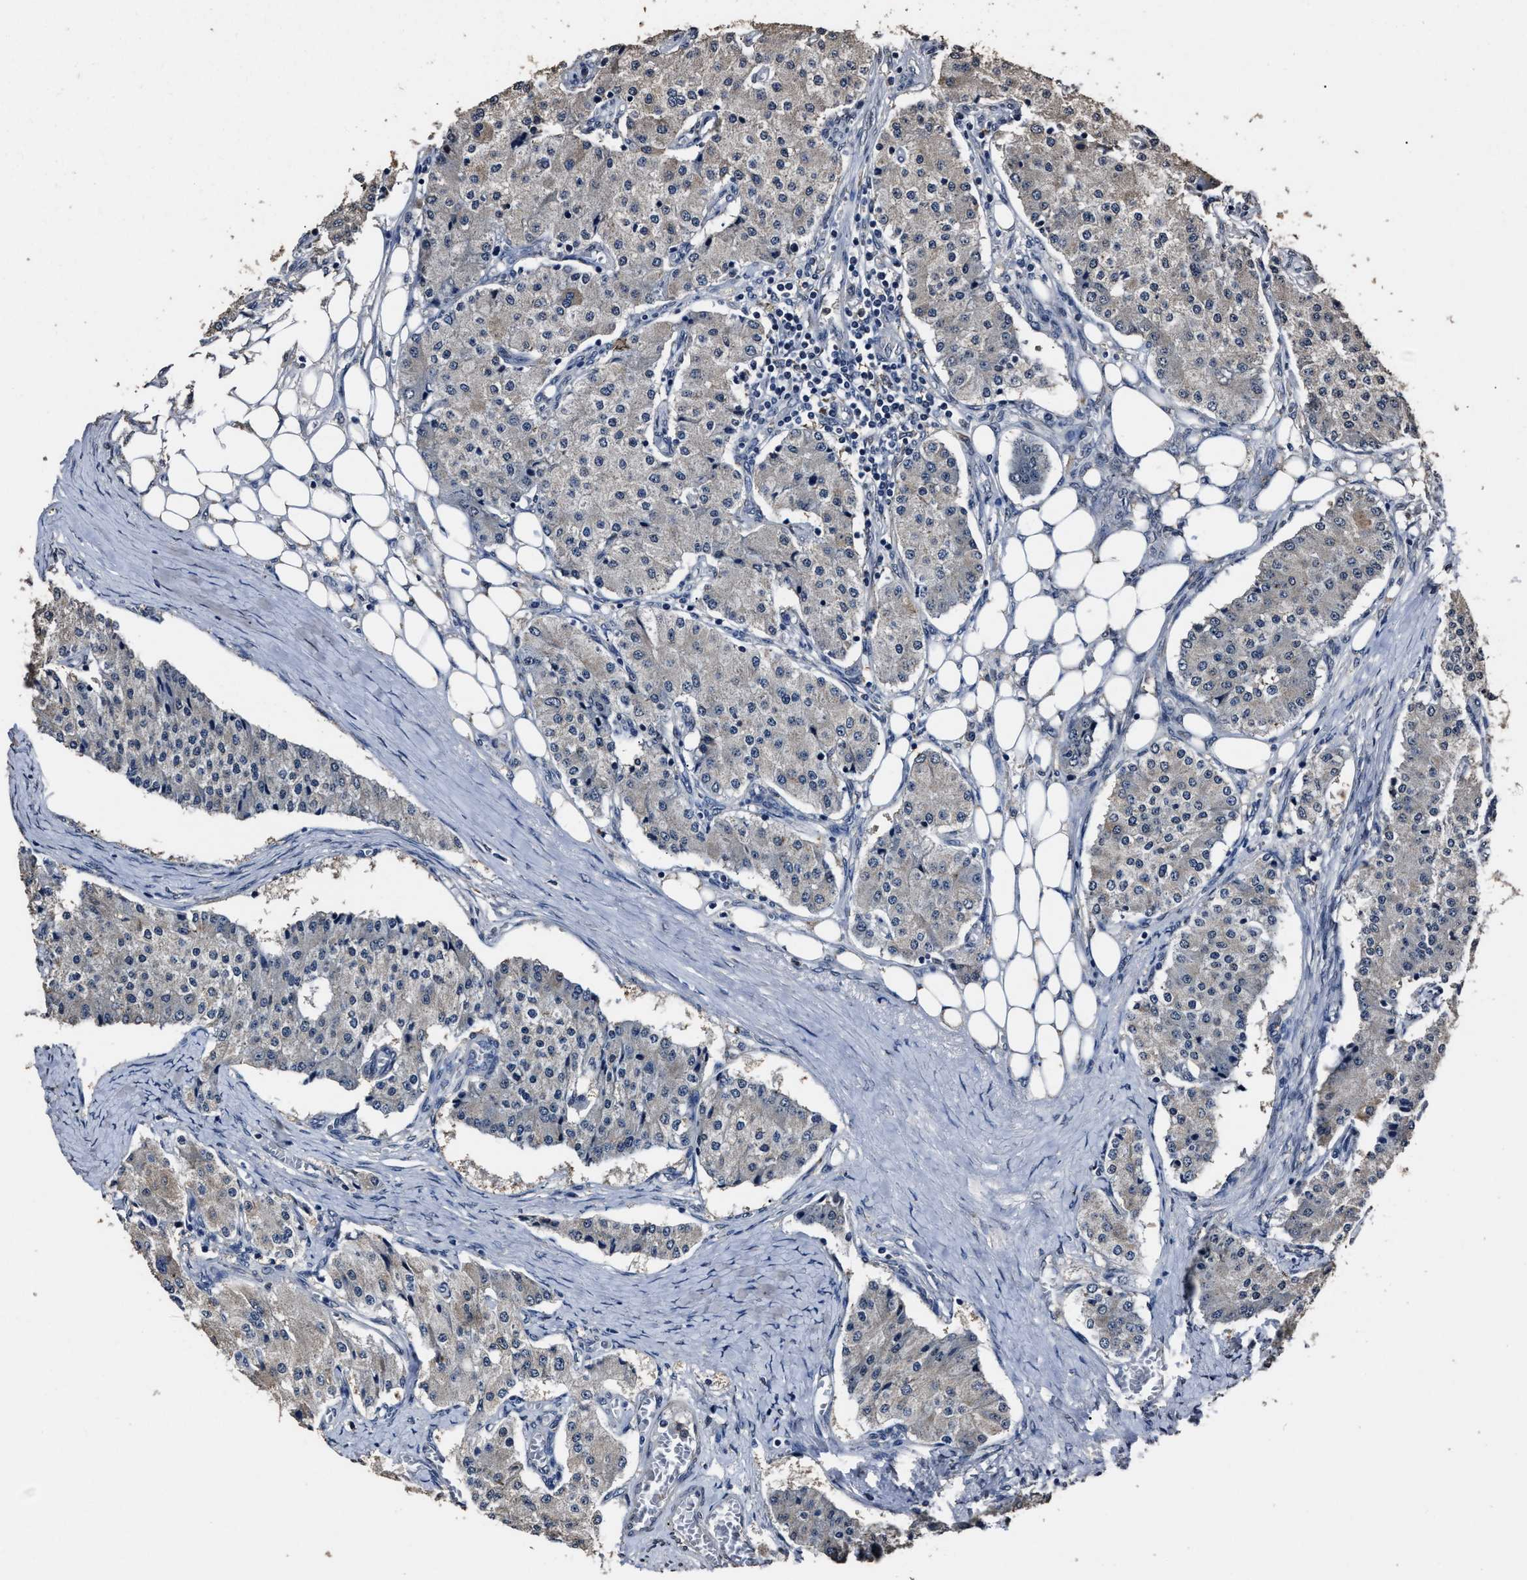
{"staining": {"intensity": "negative", "quantity": "none", "location": "none"}, "tissue": "carcinoid", "cell_type": "Tumor cells", "image_type": "cancer", "snomed": [{"axis": "morphology", "description": "Carcinoid, malignant, NOS"}, {"axis": "topography", "description": "Colon"}], "caption": "Immunohistochemistry (IHC) histopathology image of neoplastic tissue: malignant carcinoid stained with DAB (3,3'-diaminobenzidine) demonstrates no significant protein positivity in tumor cells. (DAB immunohistochemistry (IHC) with hematoxylin counter stain).", "gene": "RSBN1L", "patient": {"sex": "female", "age": 52}}